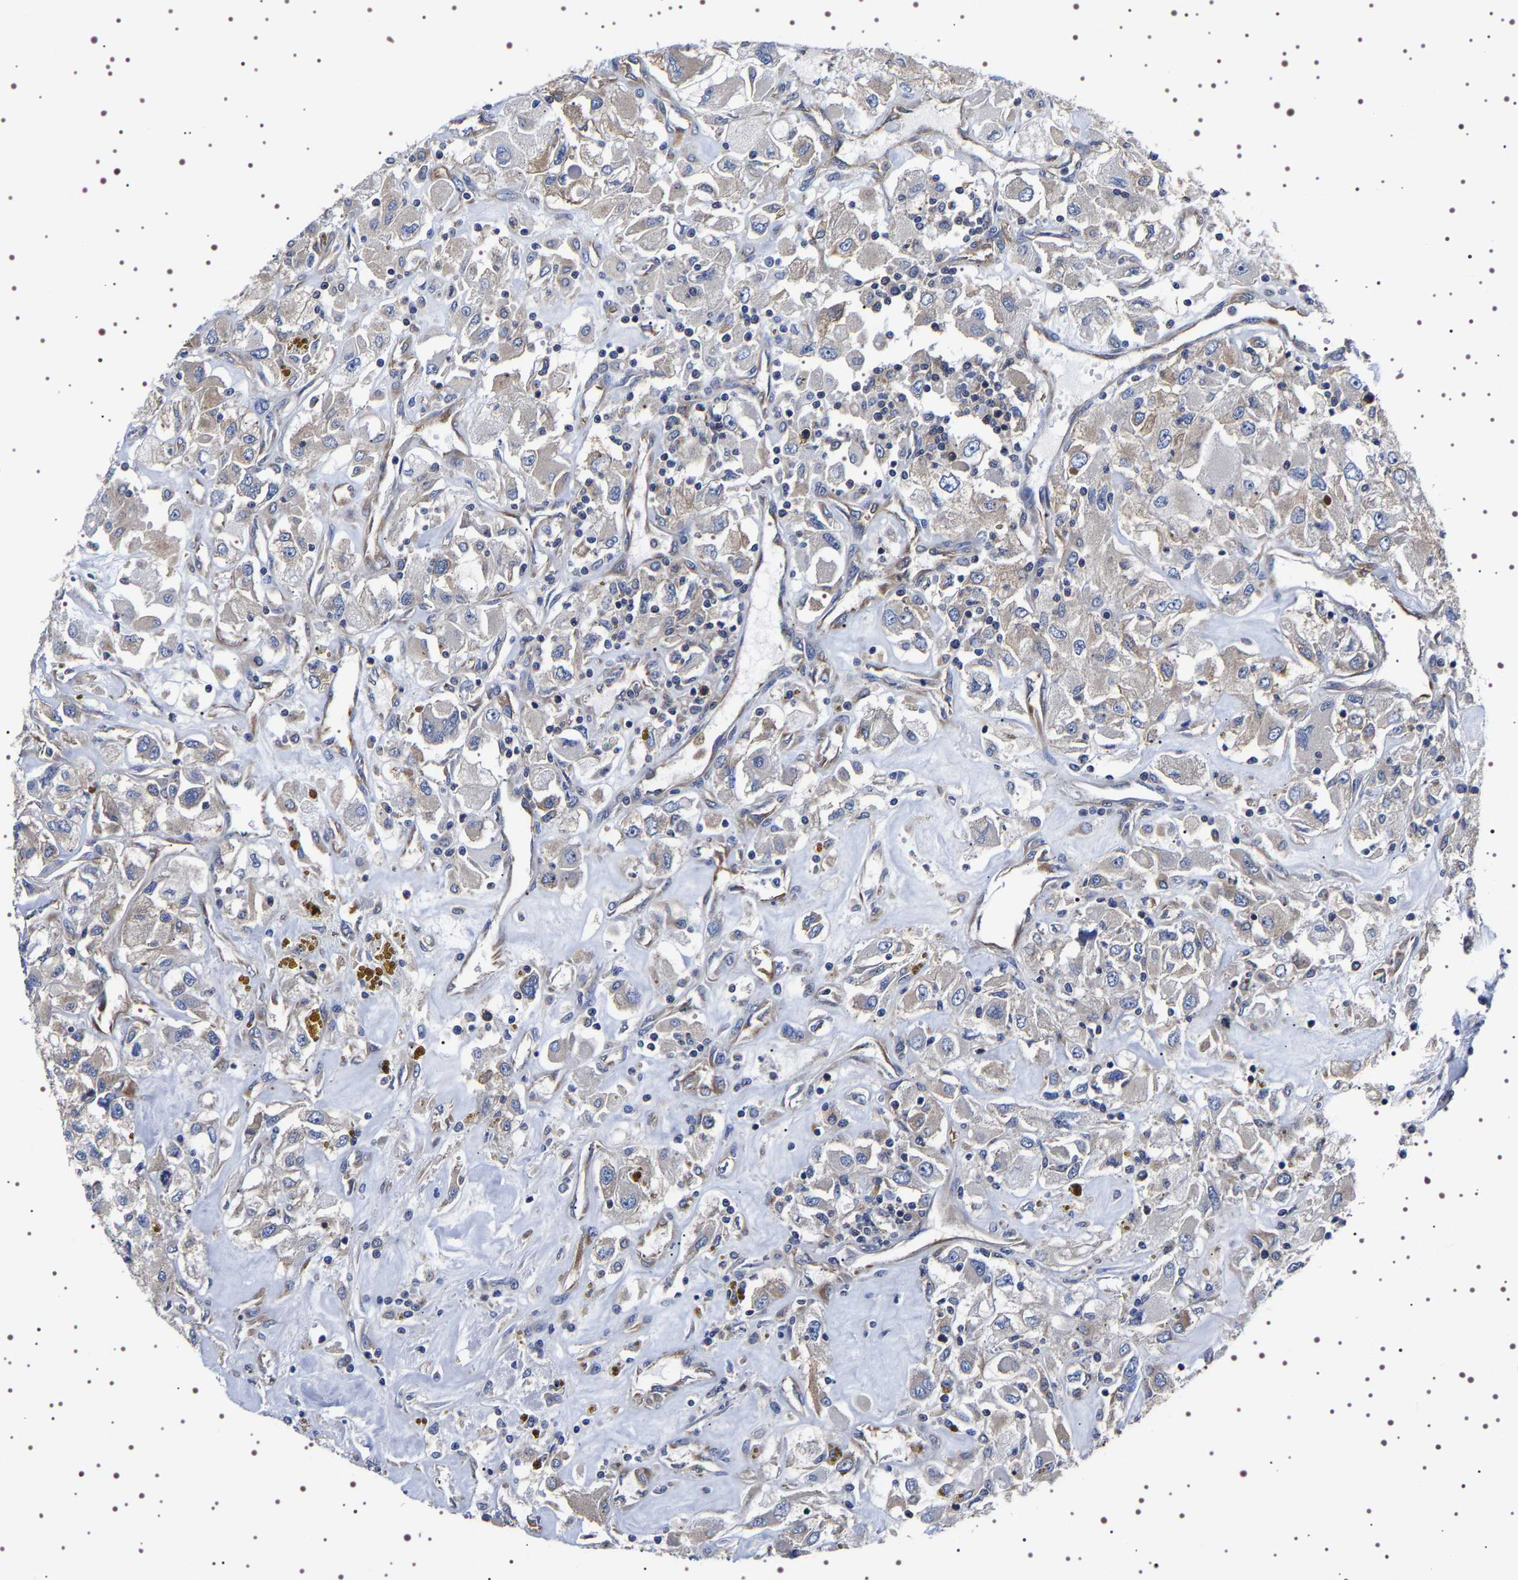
{"staining": {"intensity": "weak", "quantity": "<25%", "location": "cytoplasmic/membranous"}, "tissue": "renal cancer", "cell_type": "Tumor cells", "image_type": "cancer", "snomed": [{"axis": "morphology", "description": "Adenocarcinoma, NOS"}, {"axis": "topography", "description": "Kidney"}], "caption": "Tumor cells show no significant protein expression in renal adenocarcinoma.", "gene": "DARS1", "patient": {"sex": "female", "age": 52}}